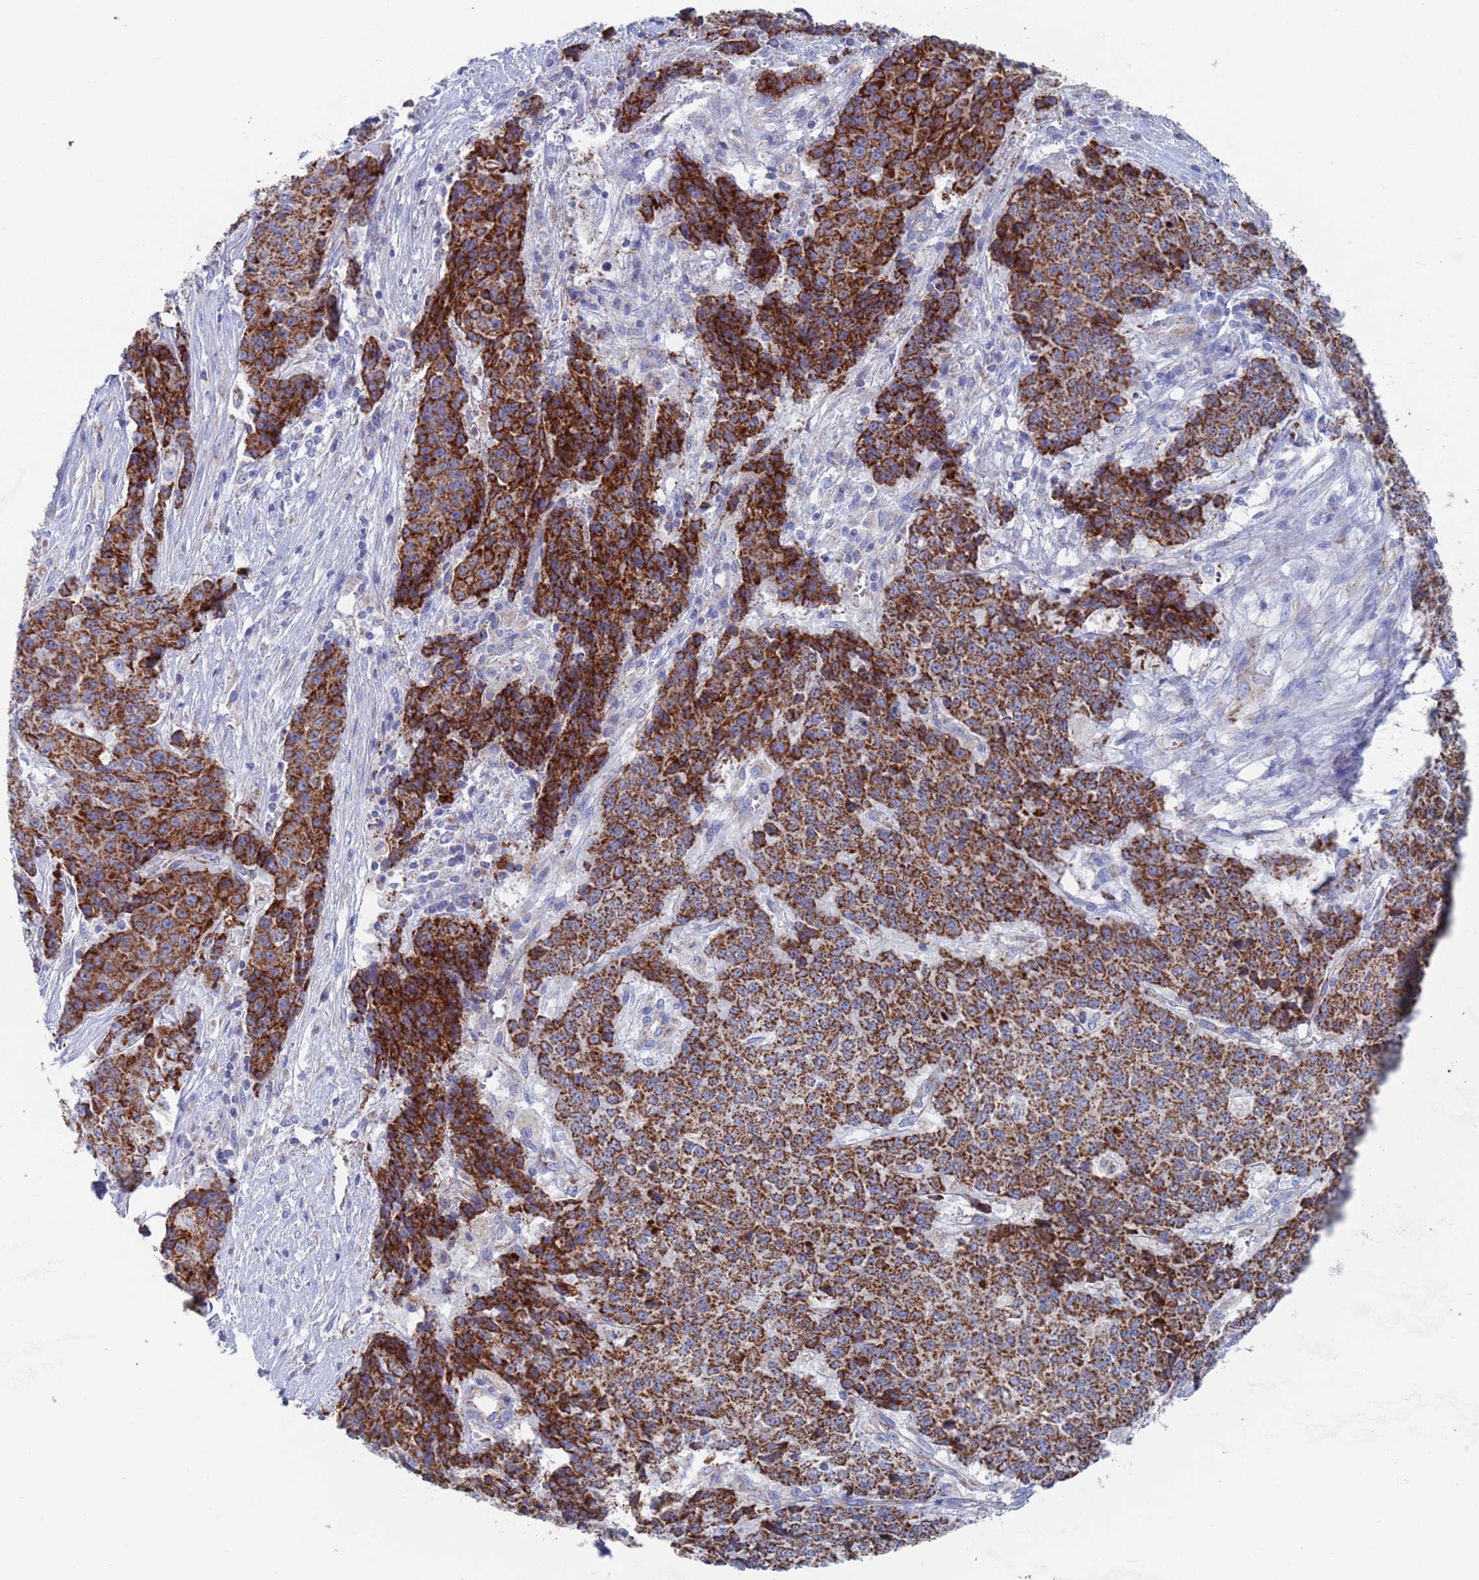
{"staining": {"intensity": "strong", "quantity": ">75%", "location": "cytoplasmic/membranous"}, "tissue": "ovarian cancer", "cell_type": "Tumor cells", "image_type": "cancer", "snomed": [{"axis": "morphology", "description": "Carcinoma, endometroid"}, {"axis": "topography", "description": "Ovary"}], "caption": "High-magnification brightfield microscopy of endometroid carcinoma (ovarian) stained with DAB (3,3'-diaminobenzidine) (brown) and counterstained with hematoxylin (blue). tumor cells exhibit strong cytoplasmic/membranous staining is identified in about>75% of cells.", "gene": "MRPL22", "patient": {"sex": "female", "age": 42}}